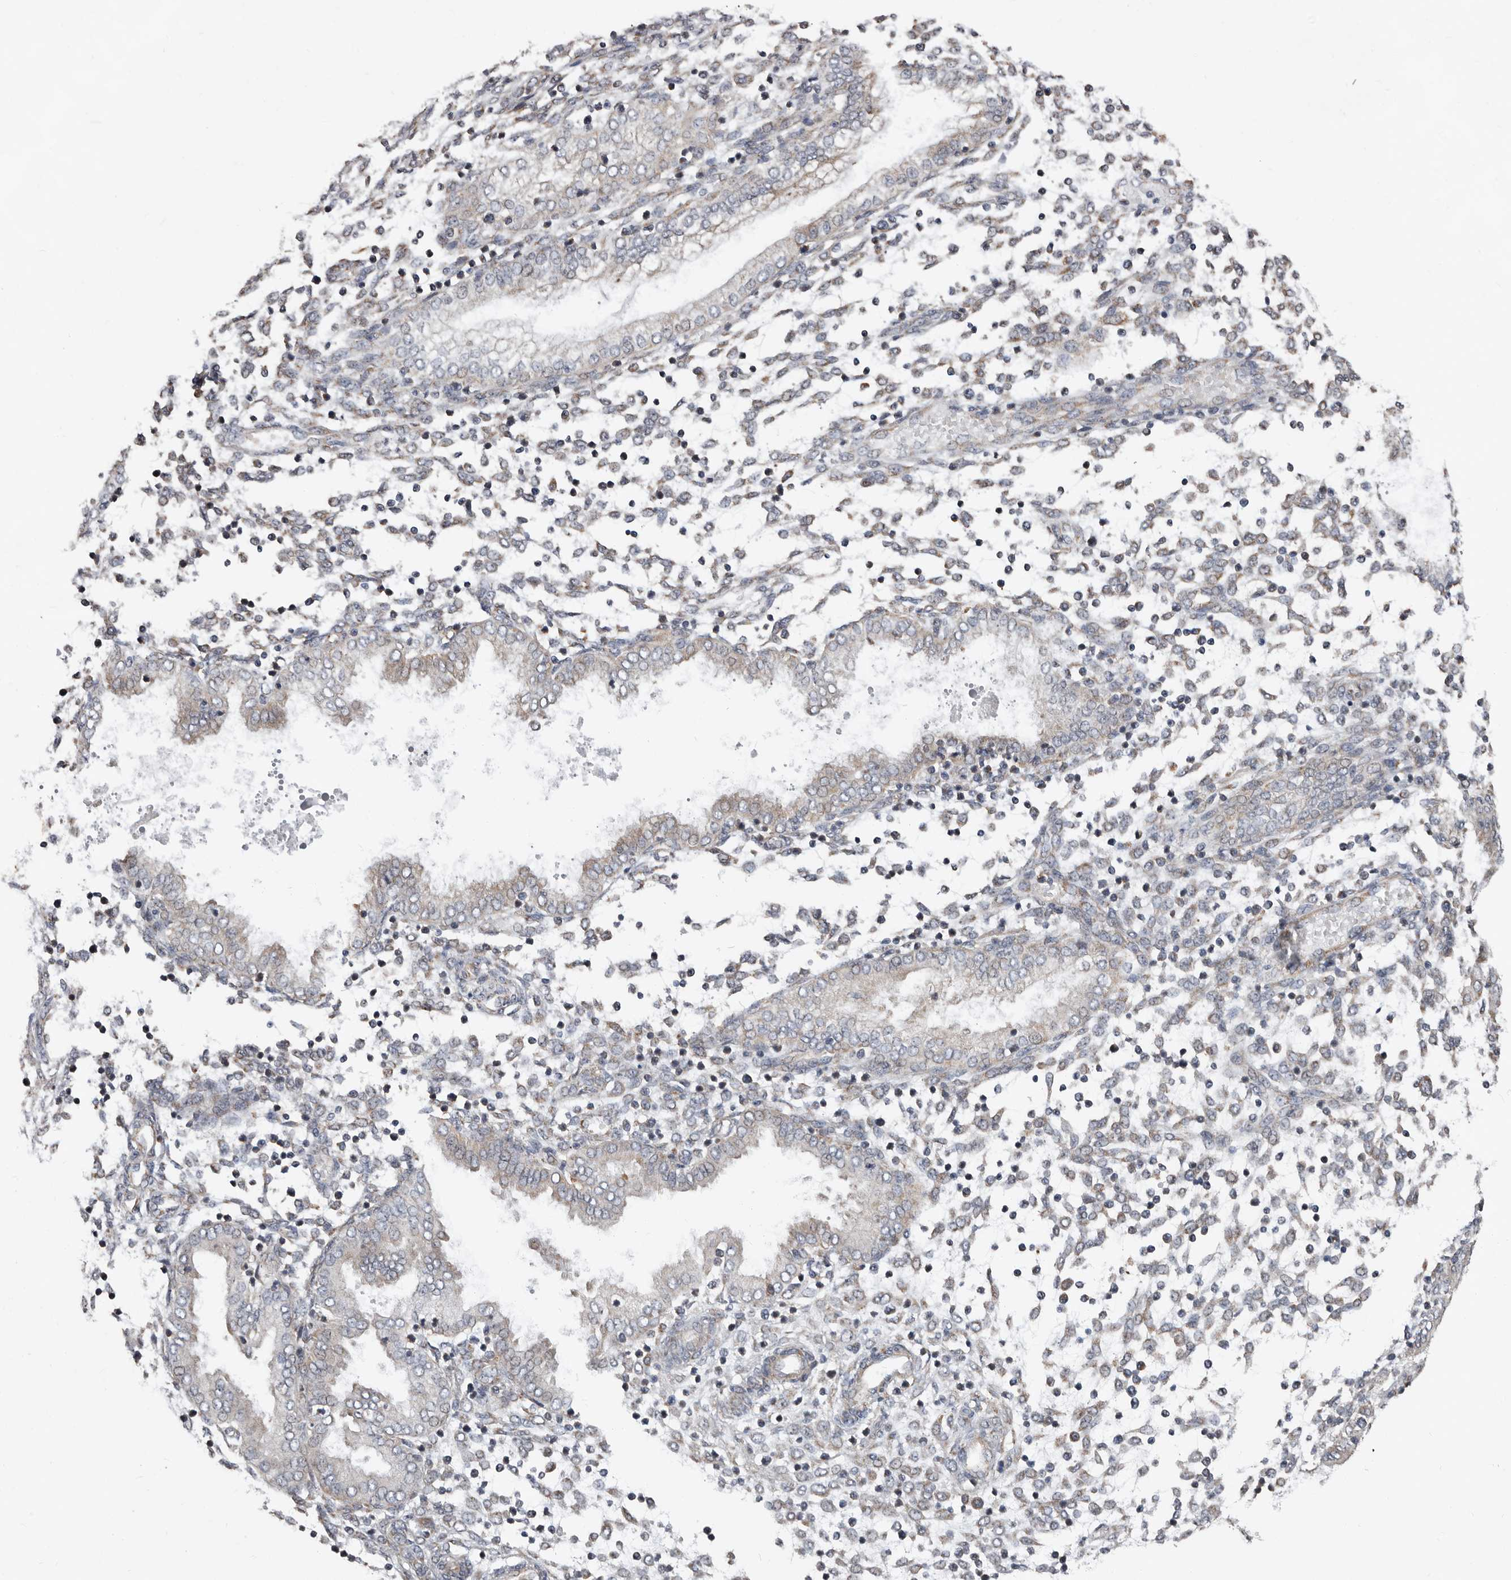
{"staining": {"intensity": "weak", "quantity": "<25%", "location": "cytoplasmic/membranous"}, "tissue": "endometrium", "cell_type": "Cells in endometrial stroma", "image_type": "normal", "snomed": [{"axis": "morphology", "description": "Normal tissue, NOS"}, {"axis": "topography", "description": "Endometrium"}], "caption": "The photomicrograph exhibits no significant positivity in cells in endometrial stroma of endometrium.", "gene": "MRPL18", "patient": {"sex": "female", "age": 53}}